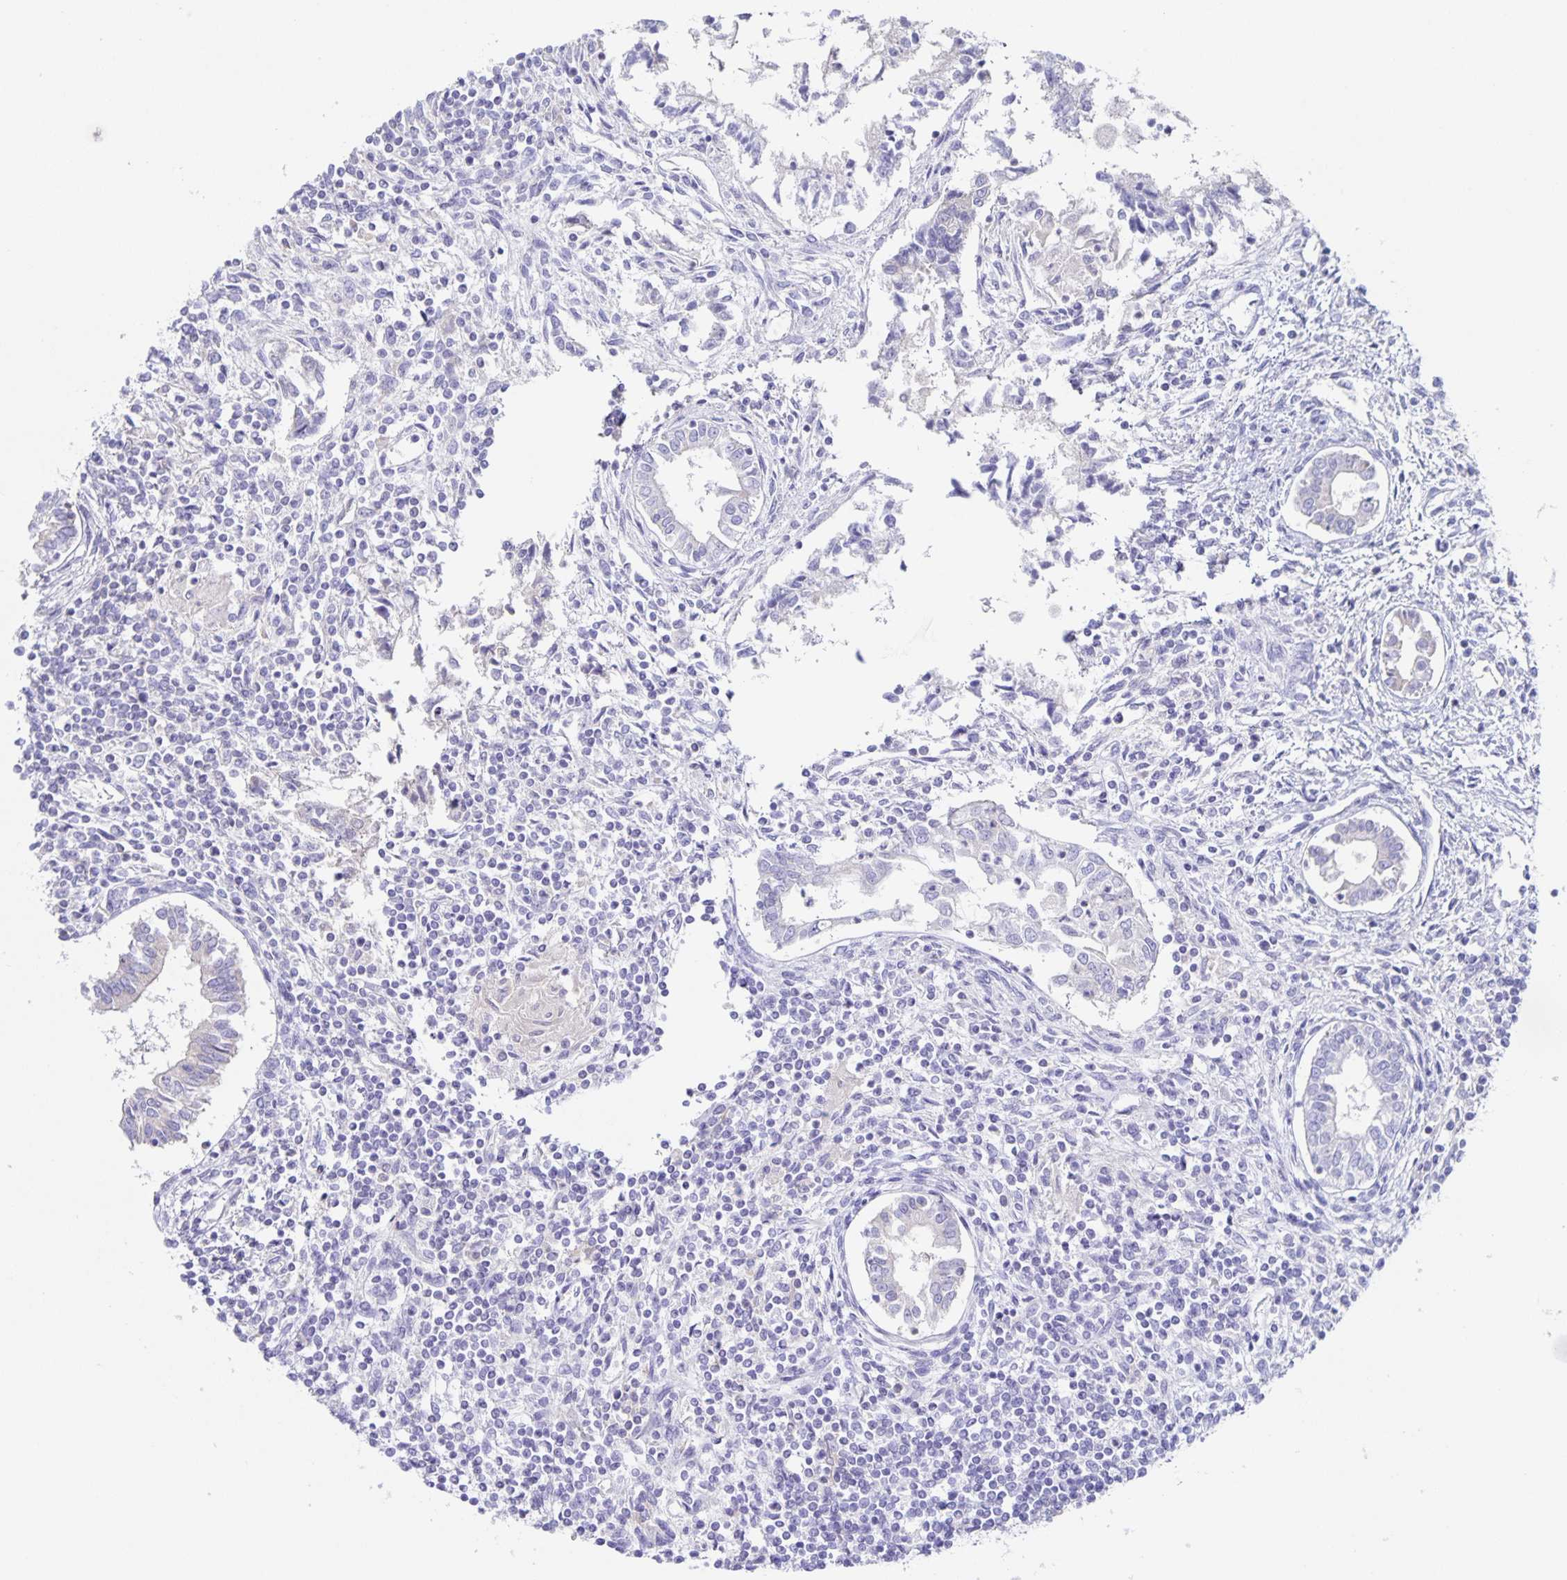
{"staining": {"intensity": "negative", "quantity": "none", "location": "none"}, "tissue": "testis cancer", "cell_type": "Tumor cells", "image_type": "cancer", "snomed": [{"axis": "morphology", "description": "Carcinoma, Embryonal, NOS"}, {"axis": "topography", "description": "Testis"}], "caption": "Immunohistochemistry image of neoplastic tissue: embryonal carcinoma (testis) stained with DAB (3,3'-diaminobenzidine) displays no significant protein expression in tumor cells.", "gene": "RPL36A", "patient": {"sex": "male", "age": 37}}